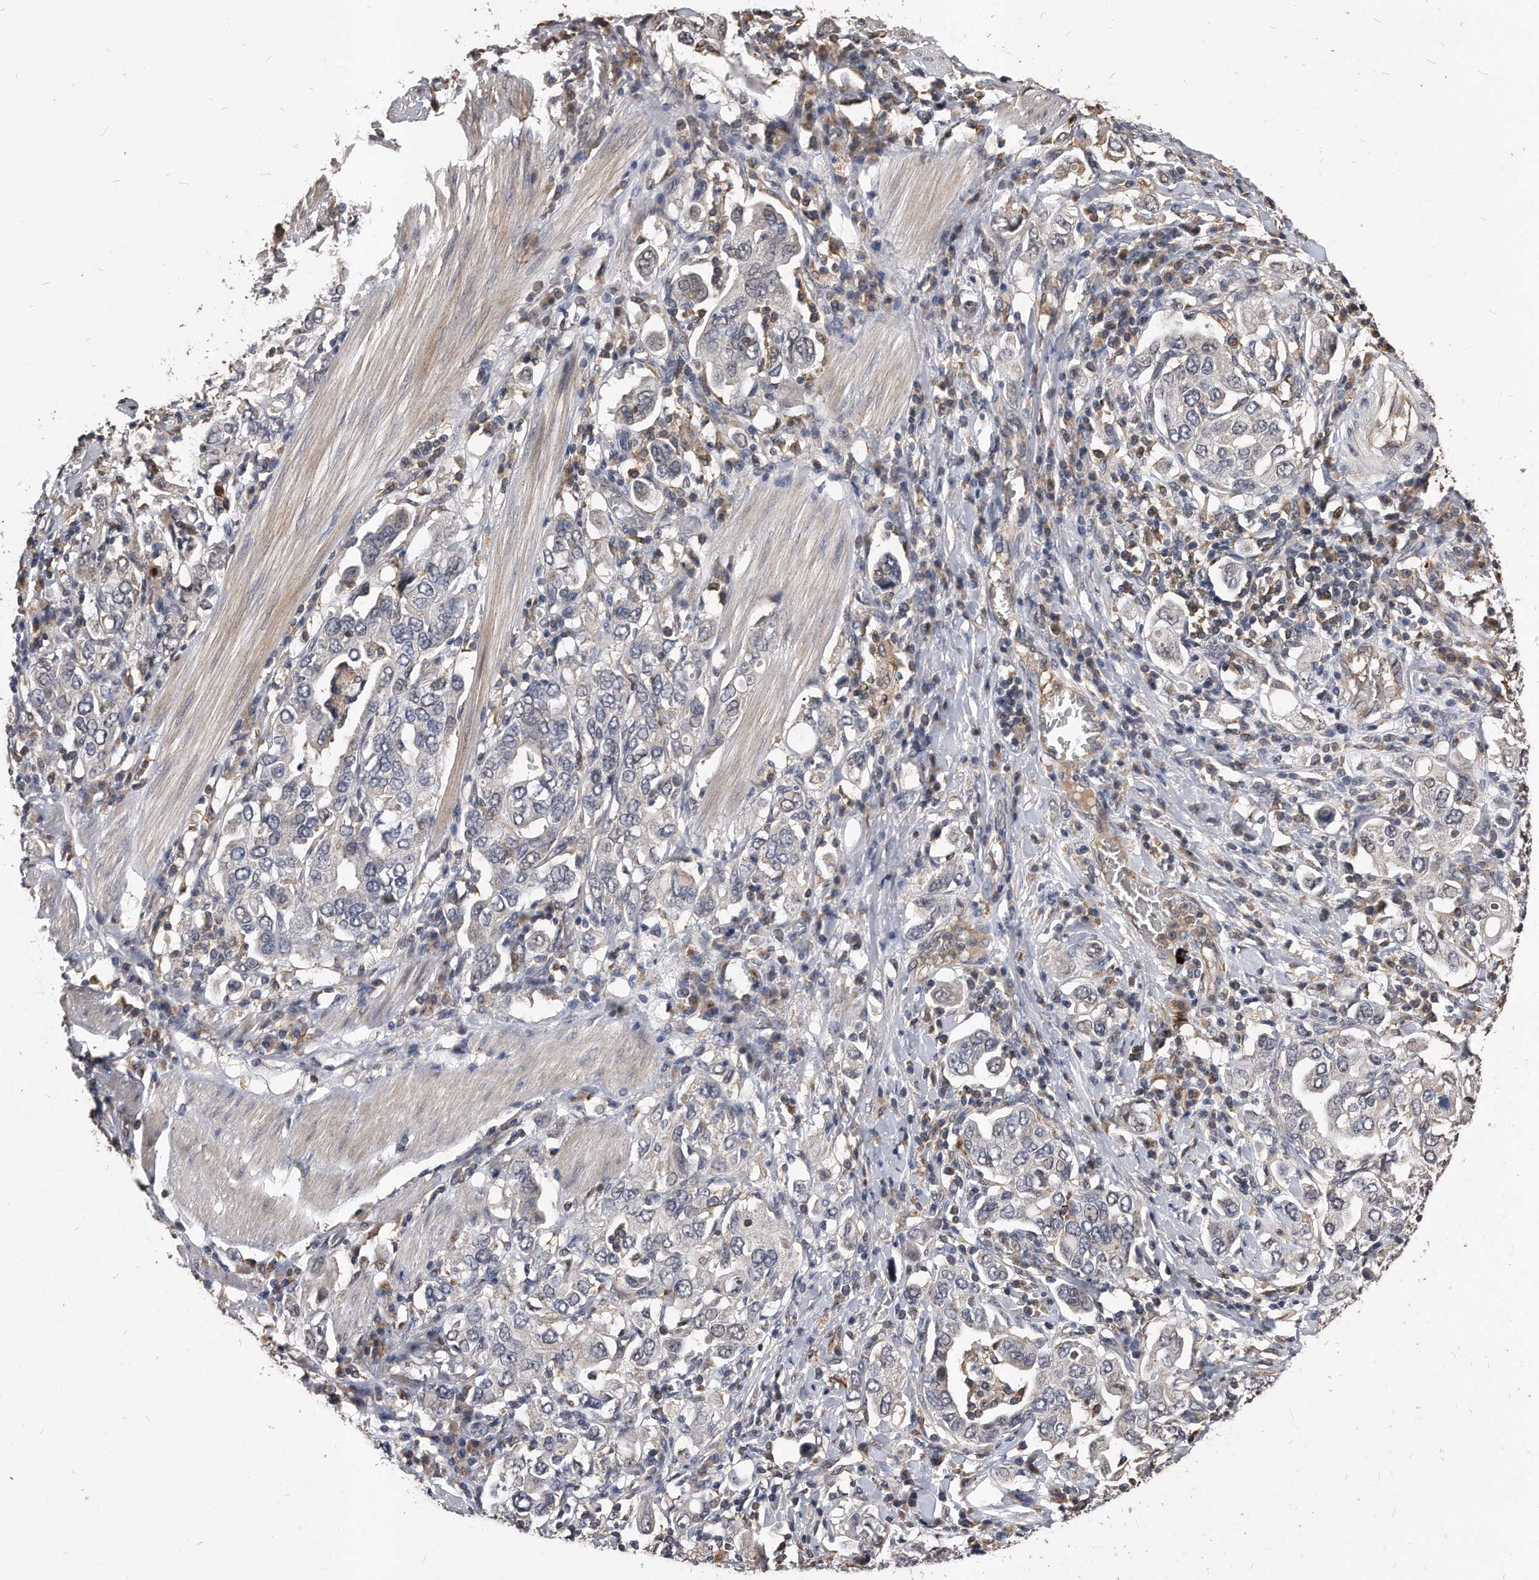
{"staining": {"intensity": "negative", "quantity": "none", "location": "none"}, "tissue": "stomach cancer", "cell_type": "Tumor cells", "image_type": "cancer", "snomed": [{"axis": "morphology", "description": "Adenocarcinoma, NOS"}, {"axis": "topography", "description": "Stomach, upper"}], "caption": "An image of adenocarcinoma (stomach) stained for a protein reveals no brown staining in tumor cells. The staining was performed using DAB to visualize the protein expression in brown, while the nuclei were stained in blue with hematoxylin (Magnification: 20x).", "gene": "IL20RA", "patient": {"sex": "male", "age": 62}}